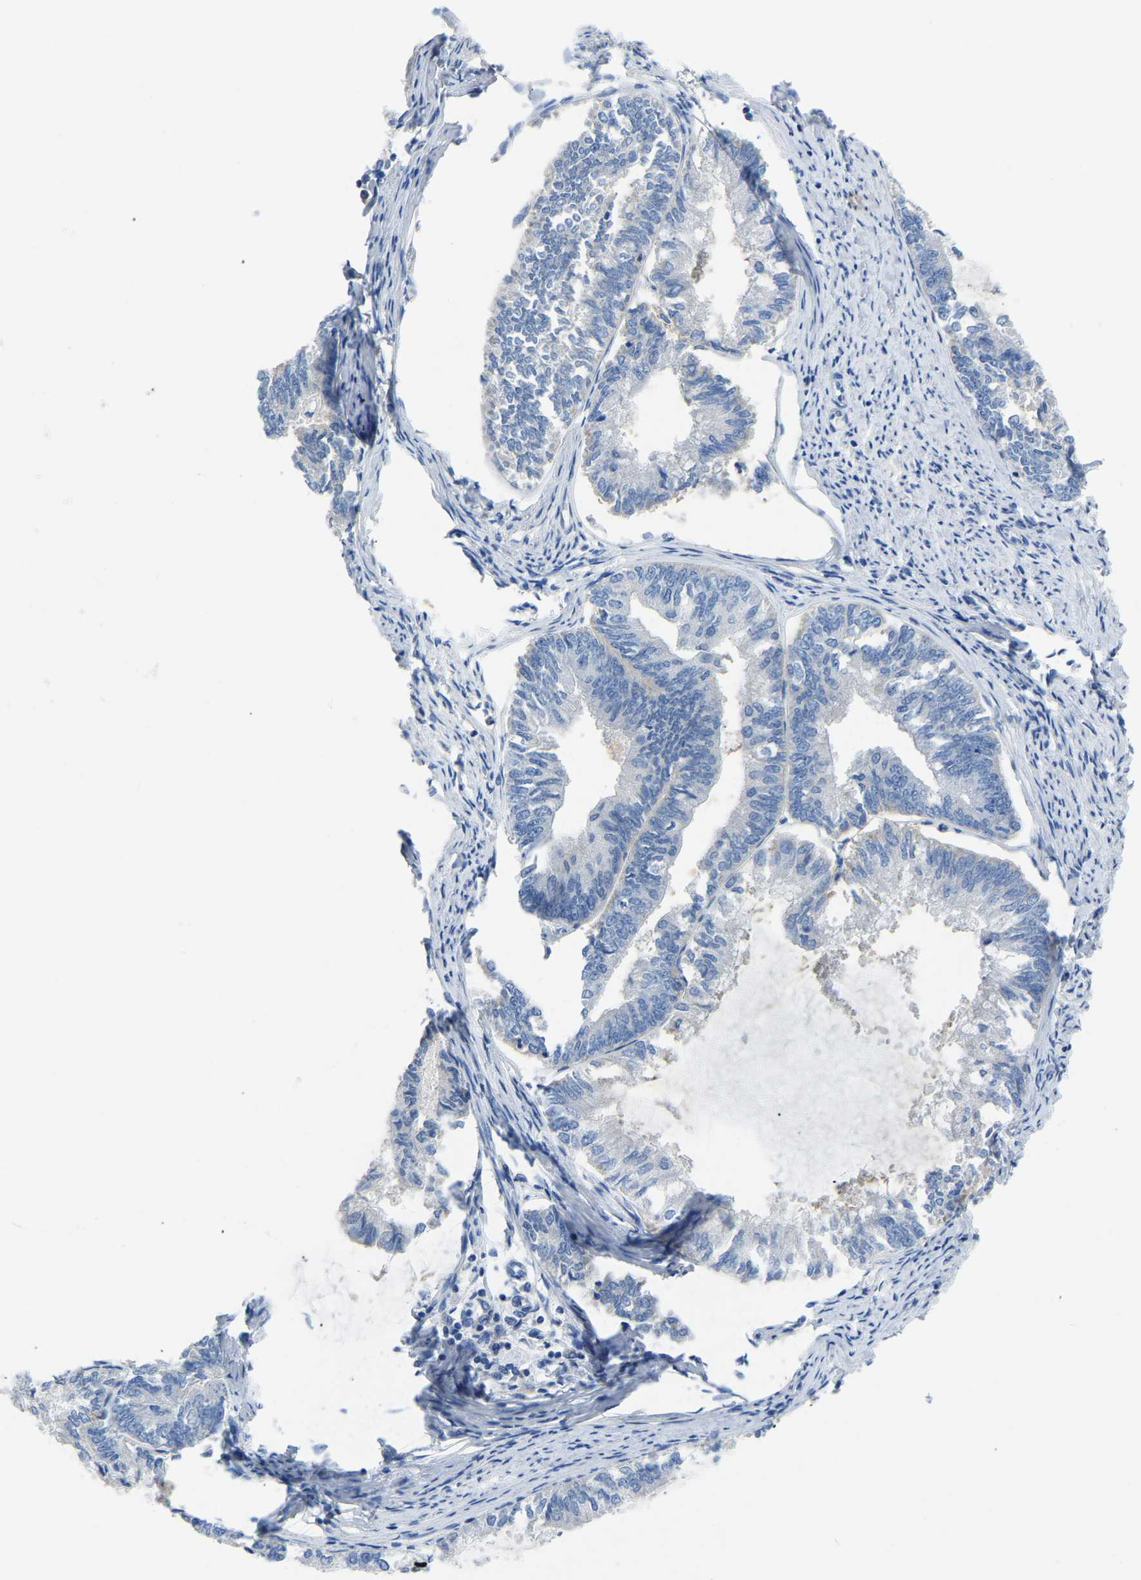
{"staining": {"intensity": "negative", "quantity": "none", "location": "none"}, "tissue": "endometrial cancer", "cell_type": "Tumor cells", "image_type": "cancer", "snomed": [{"axis": "morphology", "description": "Adenocarcinoma, NOS"}, {"axis": "topography", "description": "Endometrium"}], "caption": "The histopathology image demonstrates no staining of tumor cells in endometrial adenocarcinoma. The staining is performed using DAB brown chromogen with nuclei counter-stained in using hematoxylin.", "gene": "ETFA", "patient": {"sex": "female", "age": 86}}